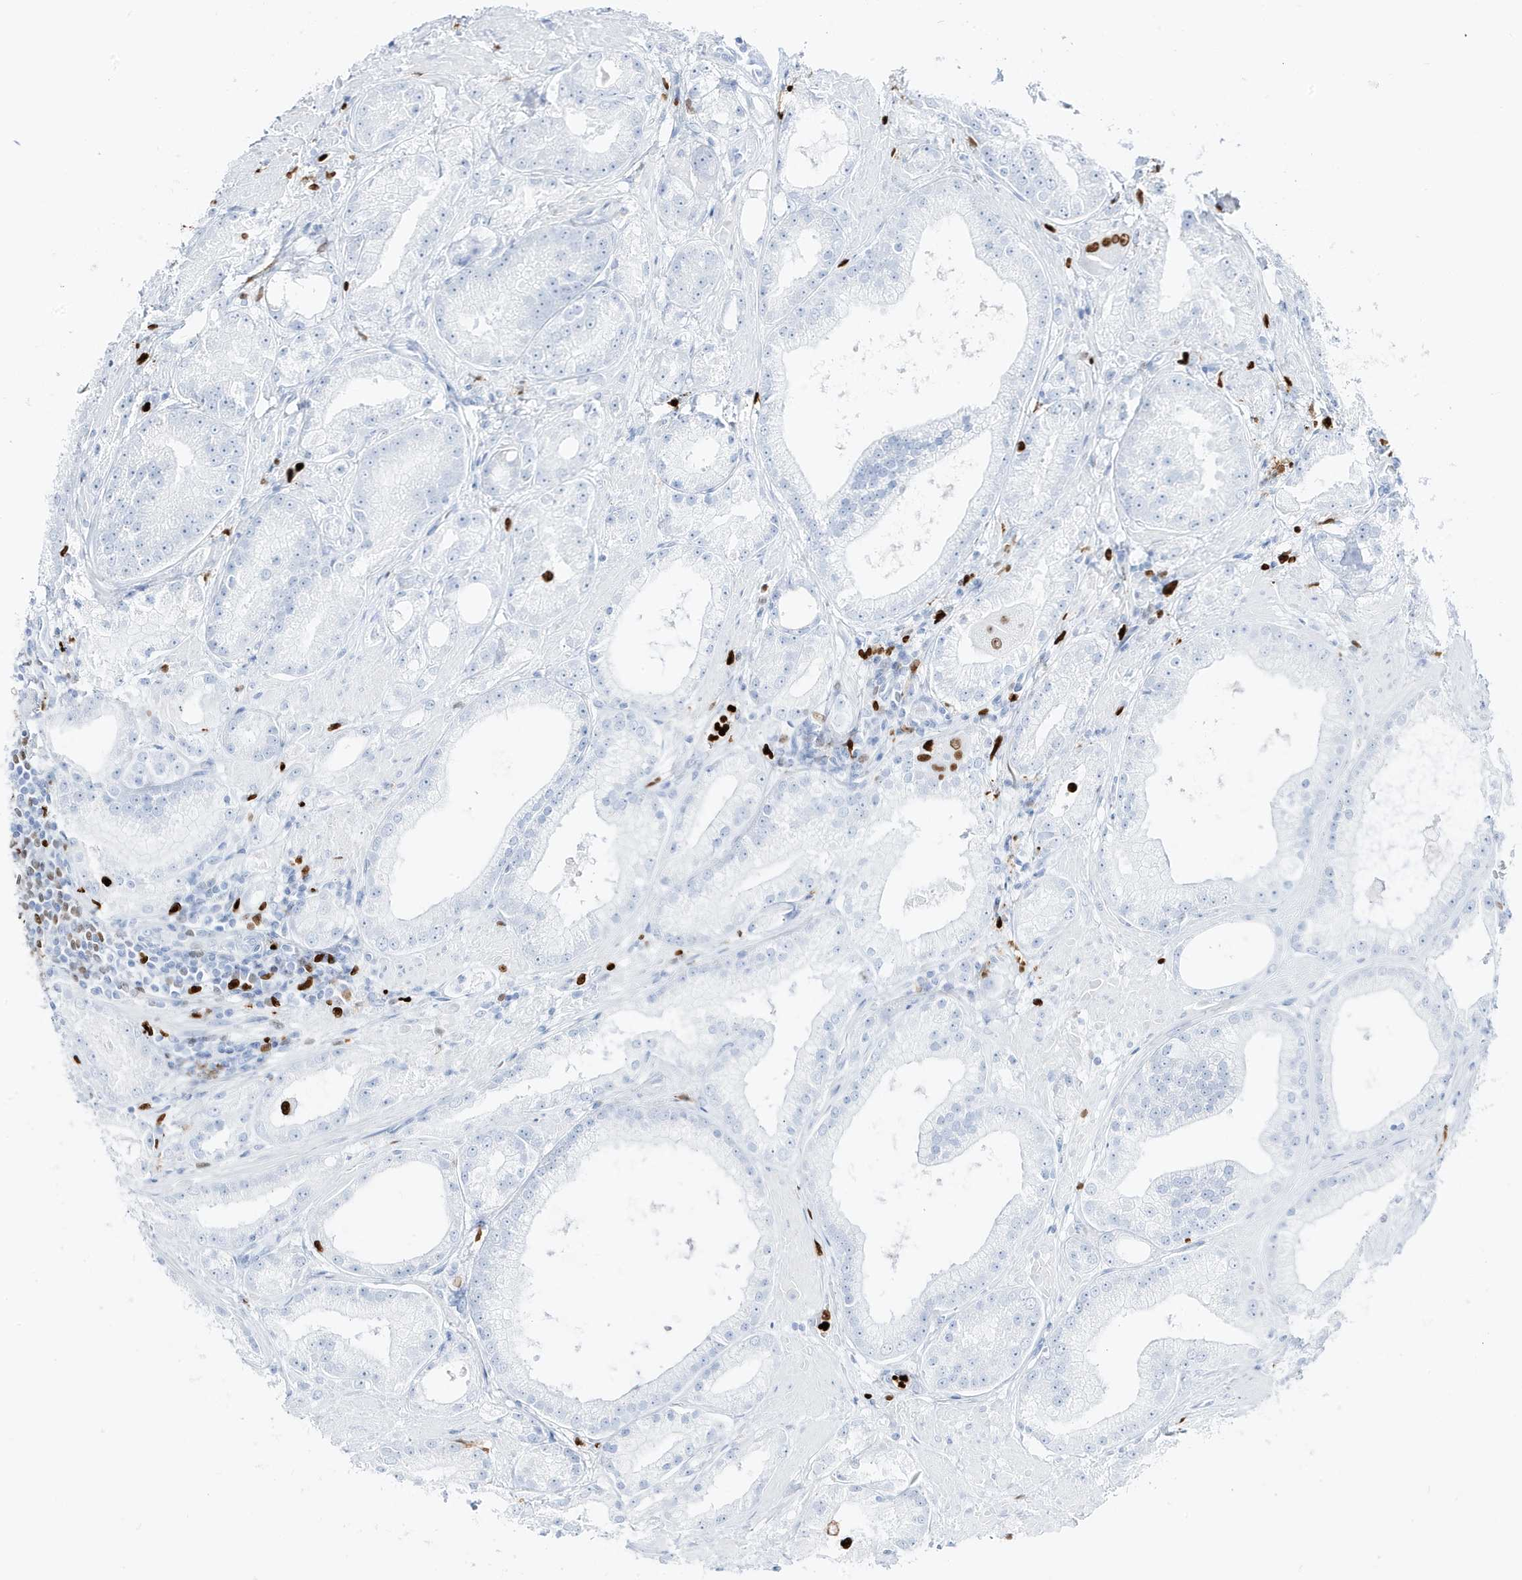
{"staining": {"intensity": "negative", "quantity": "none", "location": "none"}, "tissue": "prostate cancer", "cell_type": "Tumor cells", "image_type": "cancer", "snomed": [{"axis": "morphology", "description": "Adenocarcinoma, Low grade"}, {"axis": "topography", "description": "Prostate"}], "caption": "Immunohistochemistry photomicrograph of prostate adenocarcinoma (low-grade) stained for a protein (brown), which demonstrates no positivity in tumor cells.", "gene": "MNDA", "patient": {"sex": "male", "age": 67}}